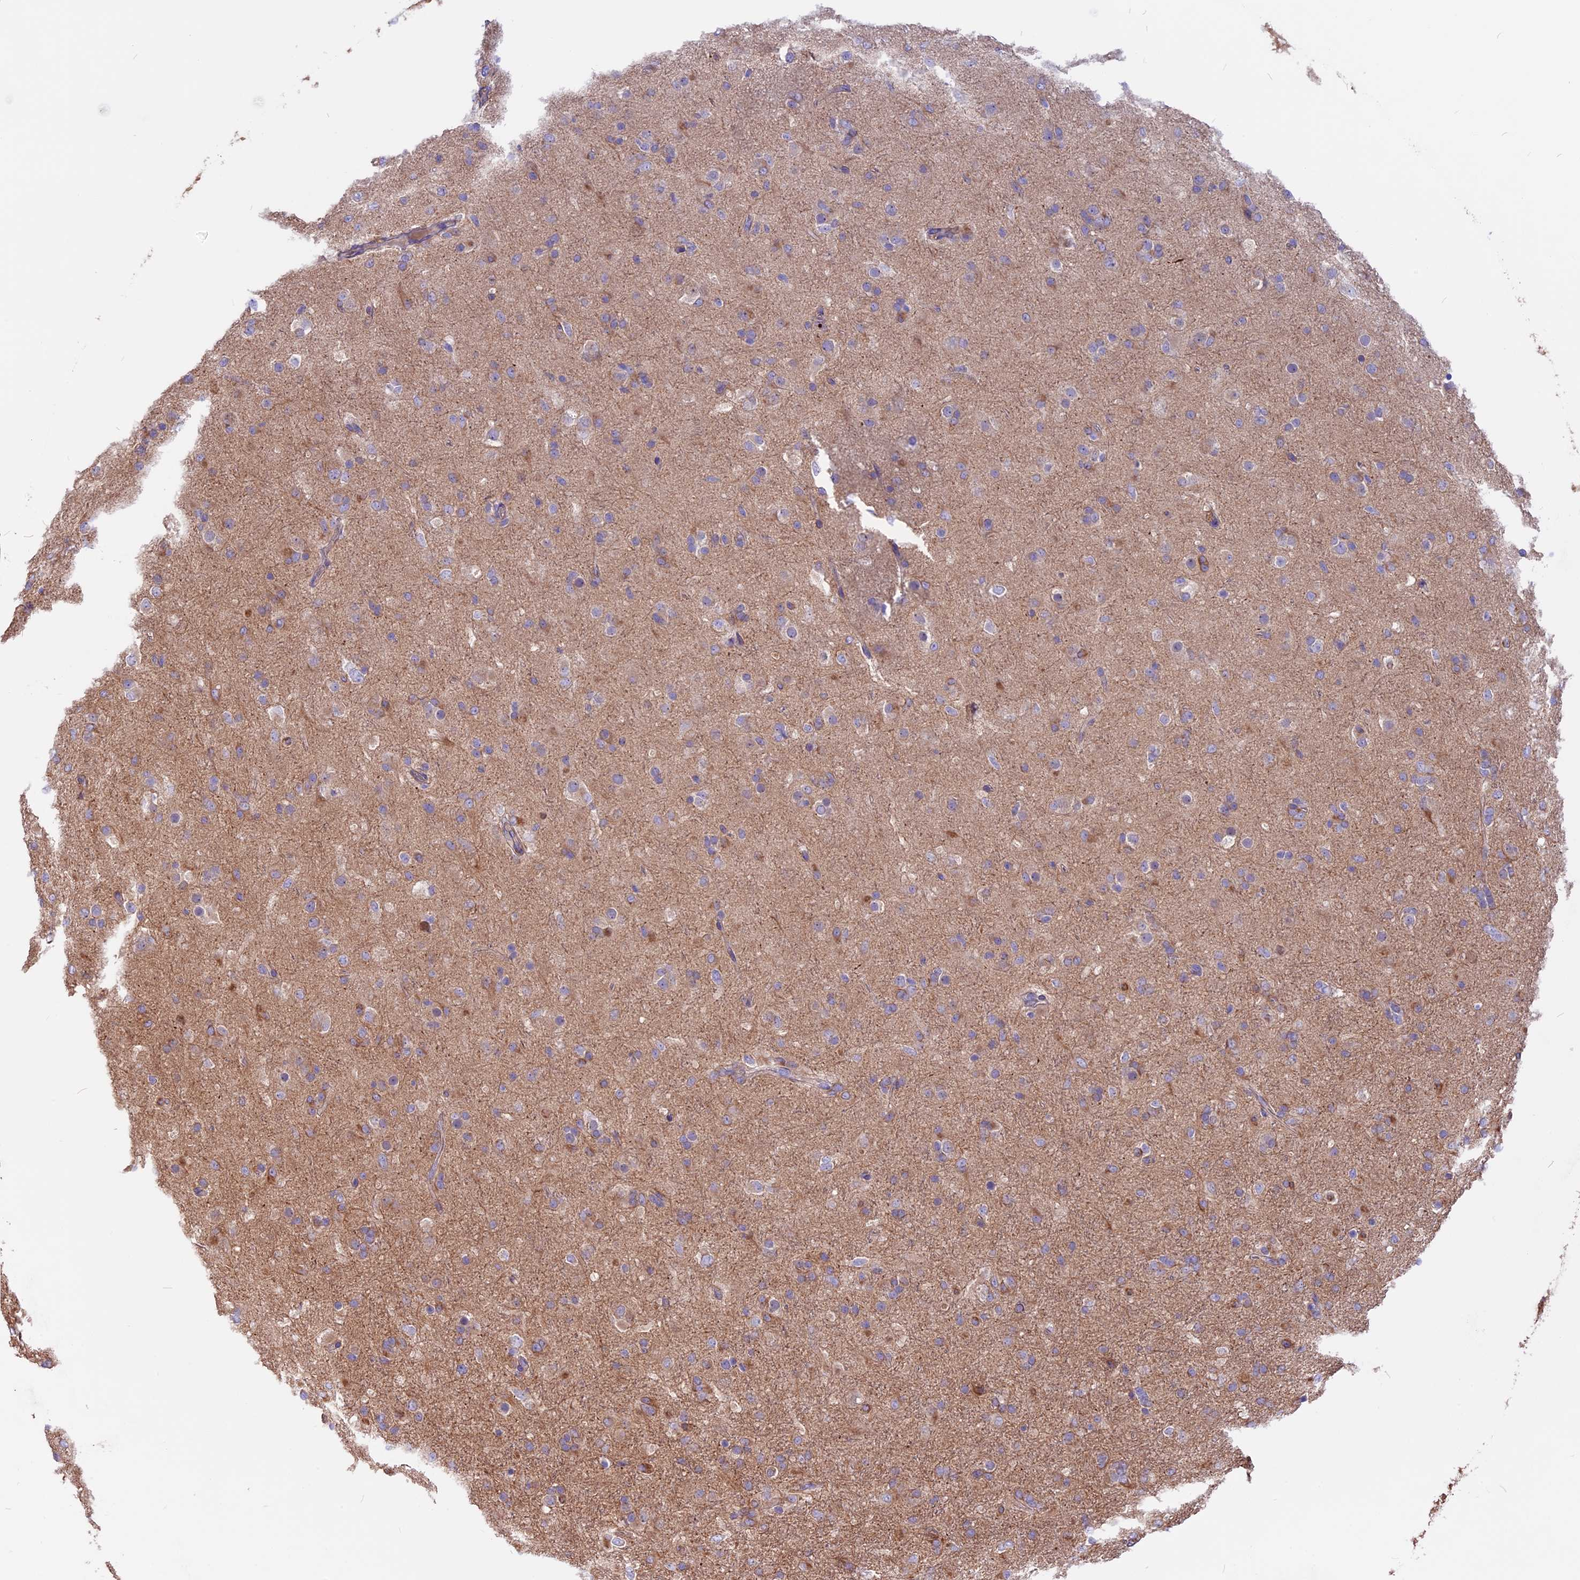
{"staining": {"intensity": "weak", "quantity": "<25%", "location": "cytoplasmic/membranous"}, "tissue": "glioma", "cell_type": "Tumor cells", "image_type": "cancer", "snomed": [{"axis": "morphology", "description": "Glioma, malignant, Low grade"}, {"axis": "topography", "description": "Brain"}], "caption": "IHC photomicrograph of neoplastic tissue: low-grade glioma (malignant) stained with DAB reveals no significant protein expression in tumor cells.", "gene": "ANO3", "patient": {"sex": "male", "age": 65}}